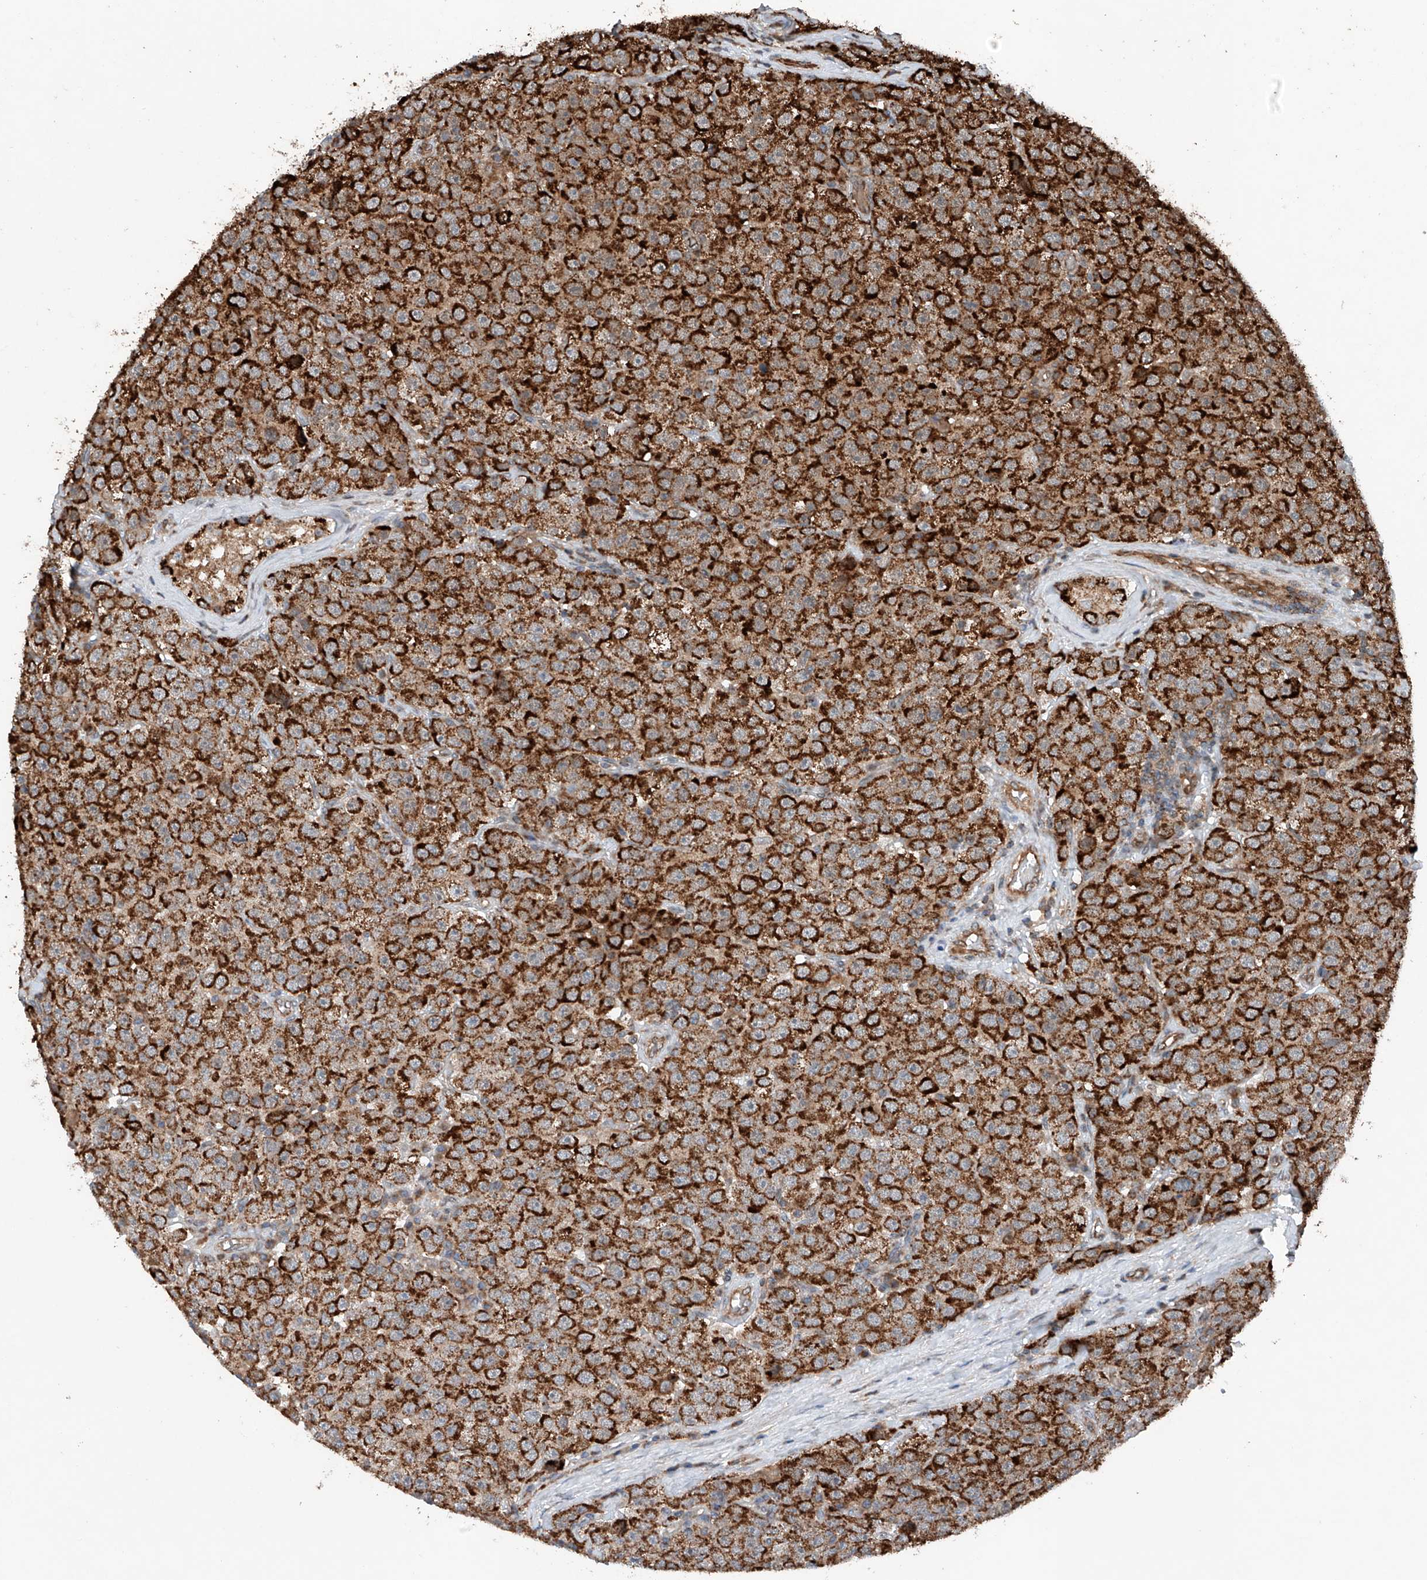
{"staining": {"intensity": "strong", "quantity": ">75%", "location": "cytoplasmic/membranous"}, "tissue": "testis cancer", "cell_type": "Tumor cells", "image_type": "cancer", "snomed": [{"axis": "morphology", "description": "Seminoma, NOS"}, {"axis": "topography", "description": "Testis"}], "caption": "Immunohistochemical staining of human testis seminoma shows high levels of strong cytoplasmic/membranous positivity in approximately >75% of tumor cells.", "gene": "AP4B1", "patient": {"sex": "male", "age": 28}}